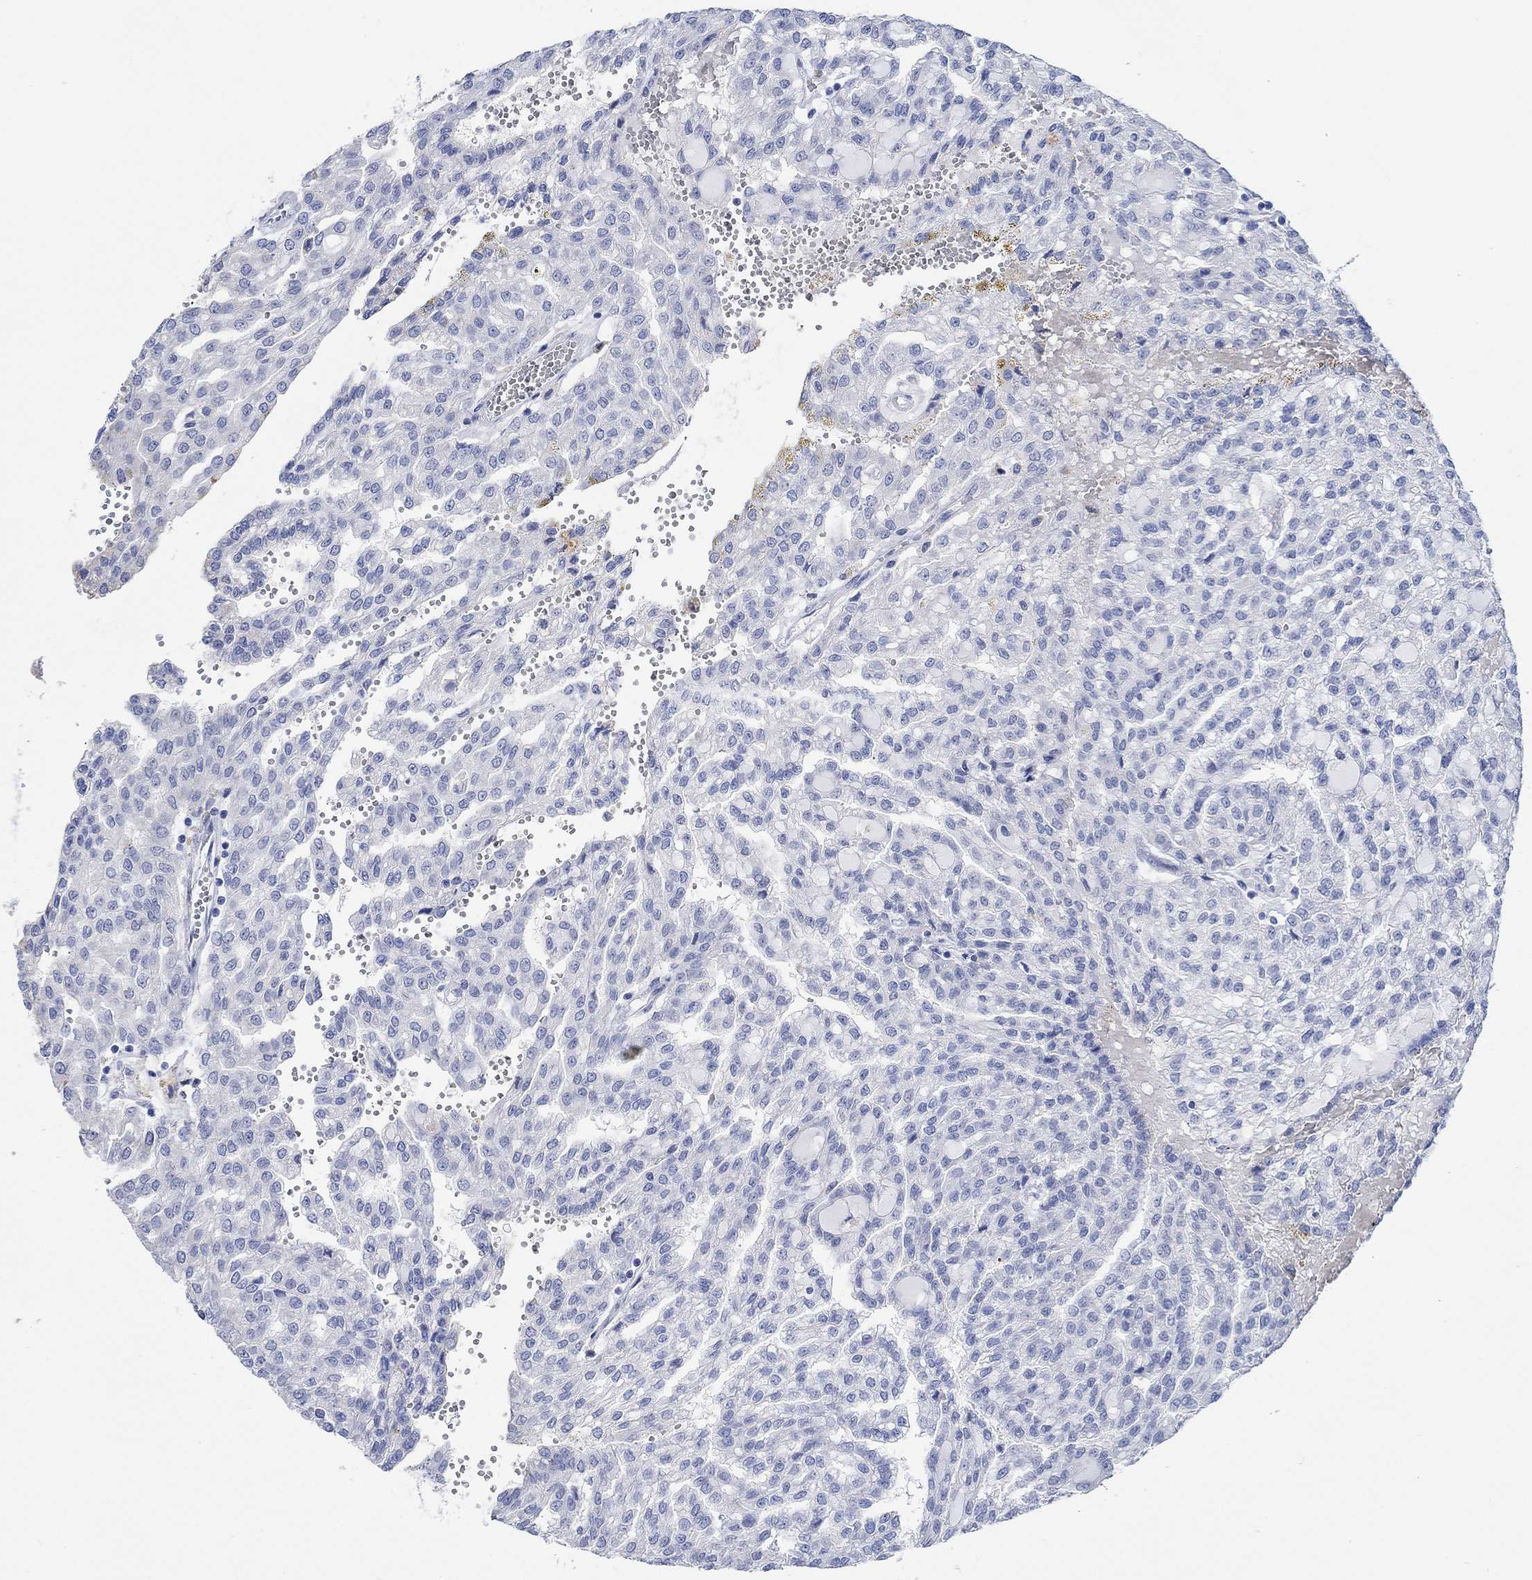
{"staining": {"intensity": "negative", "quantity": "none", "location": "none"}, "tissue": "renal cancer", "cell_type": "Tumor cells", "image_type": "cancer", "snomed": [{"axis": "morphology", "description": "Adenocarcinoma, NOS"}, {"axis": "topography", "description": "Kidney"}], "caption": "This is a image of immunohistochemistry (IHC) staining of renal cancer (adenocarcinoma), which shows no positivity in tumor cells.", "gene": "PPP1R17", "patient": {"sex": "male", "age": 63}}